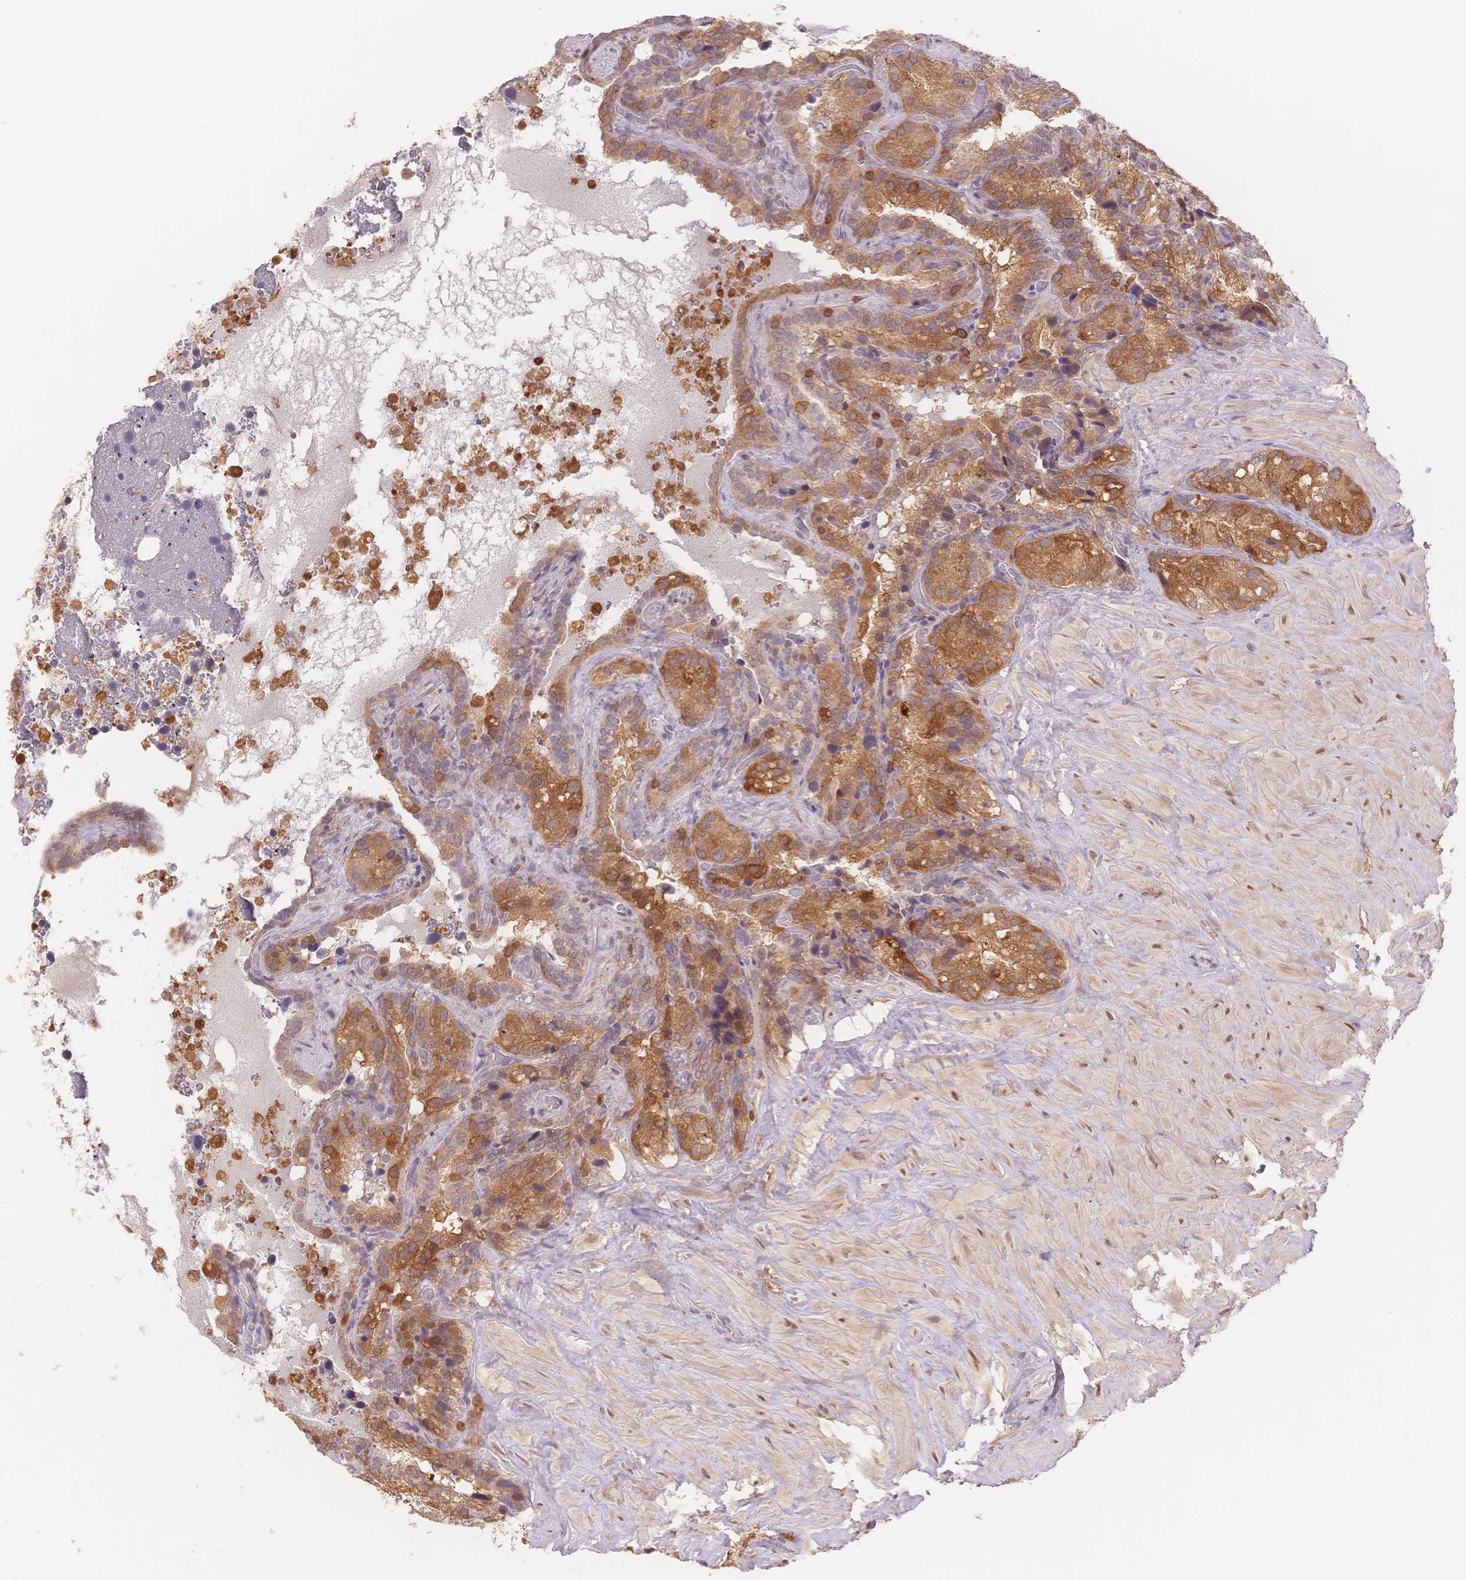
{"staining": {"intensity": "moderate", "quantity": "25%-75%", "location": "cytoplasmic/membranous"}, "tissue": "seminal vesicle", "cell_type": "Glandular cells", "image_type": "normal", "snomed": [{"axis": "morphology", "description": "Normal tissue, NOS"}, {"axis": "topography", "description": "Seminal veicle"}], "caption": "Immunohistochemical staining of unremarkable human seminal vesicle displays moderate cytoplasmic/membranous protein staining in about 25%-75% of glandular cells.", "gene": "STK39", "patient": {"sex": "male", "age": 60}}